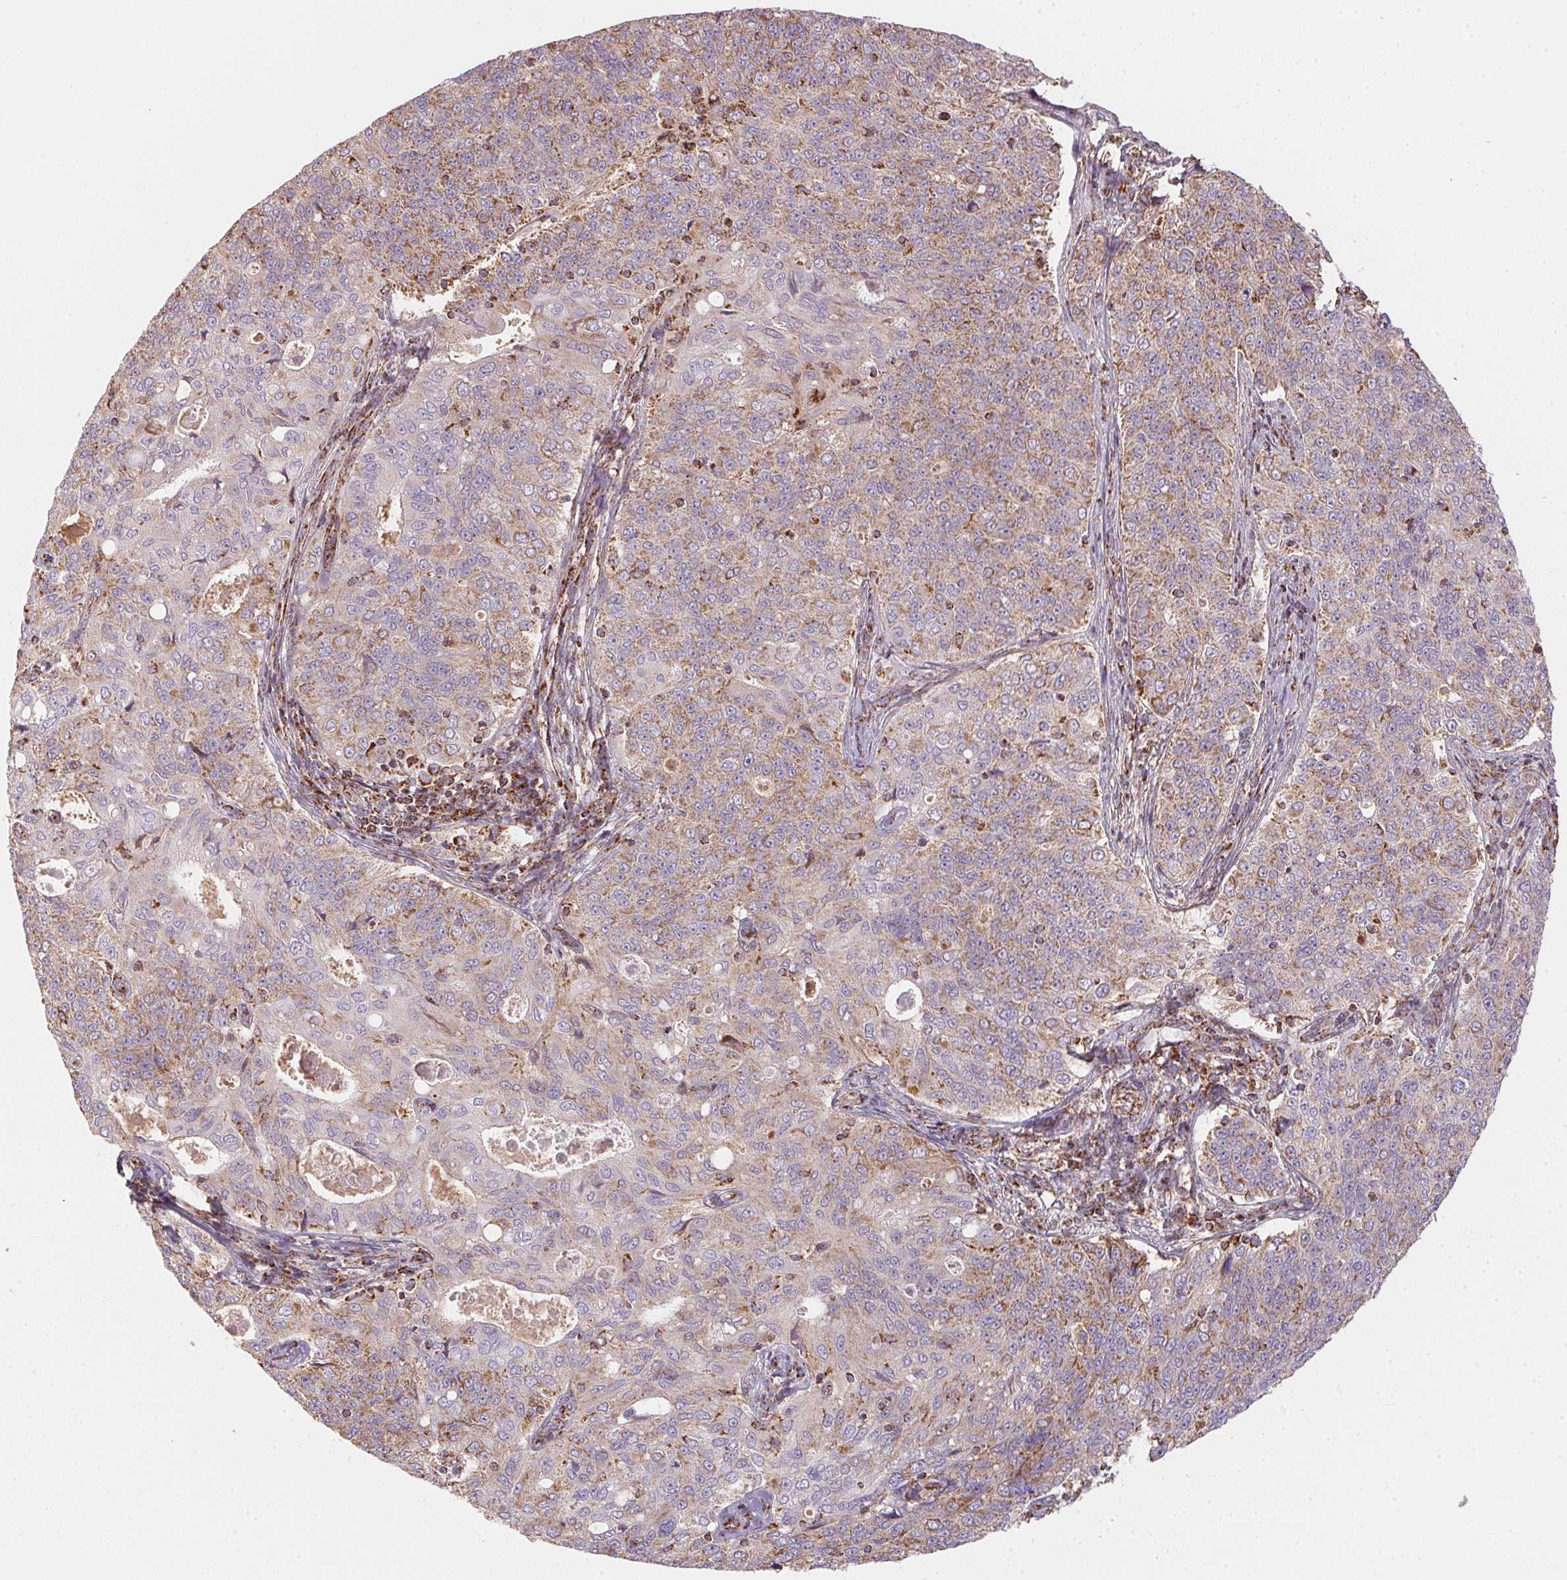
{"staining": {"intensity": "weak", "quantity": "25%-75%", "location": "cytoplasmic/membranous"}, "tissue": "endometrial cancer", "cell_type": "Tumor cells", "image_type": "cancer", "snomed": [{"axis": "morphology", "description": "Adenocarcinoma, NOS"}, {"axis": "topography", "description": "Endometrium"}], "caption": "High-magnification brightfield microscopy of endometrial cancer (adenocarcinoma) stained with DAB (brown) and counterstained with hematoxylin (blue). tumor cells exhibit weak cytoplasmic/membranous positivity is seen in approximately25%-75% of cells.", "gene": "NDUFS2", "patient": {"sex": "female", "age": 43}}